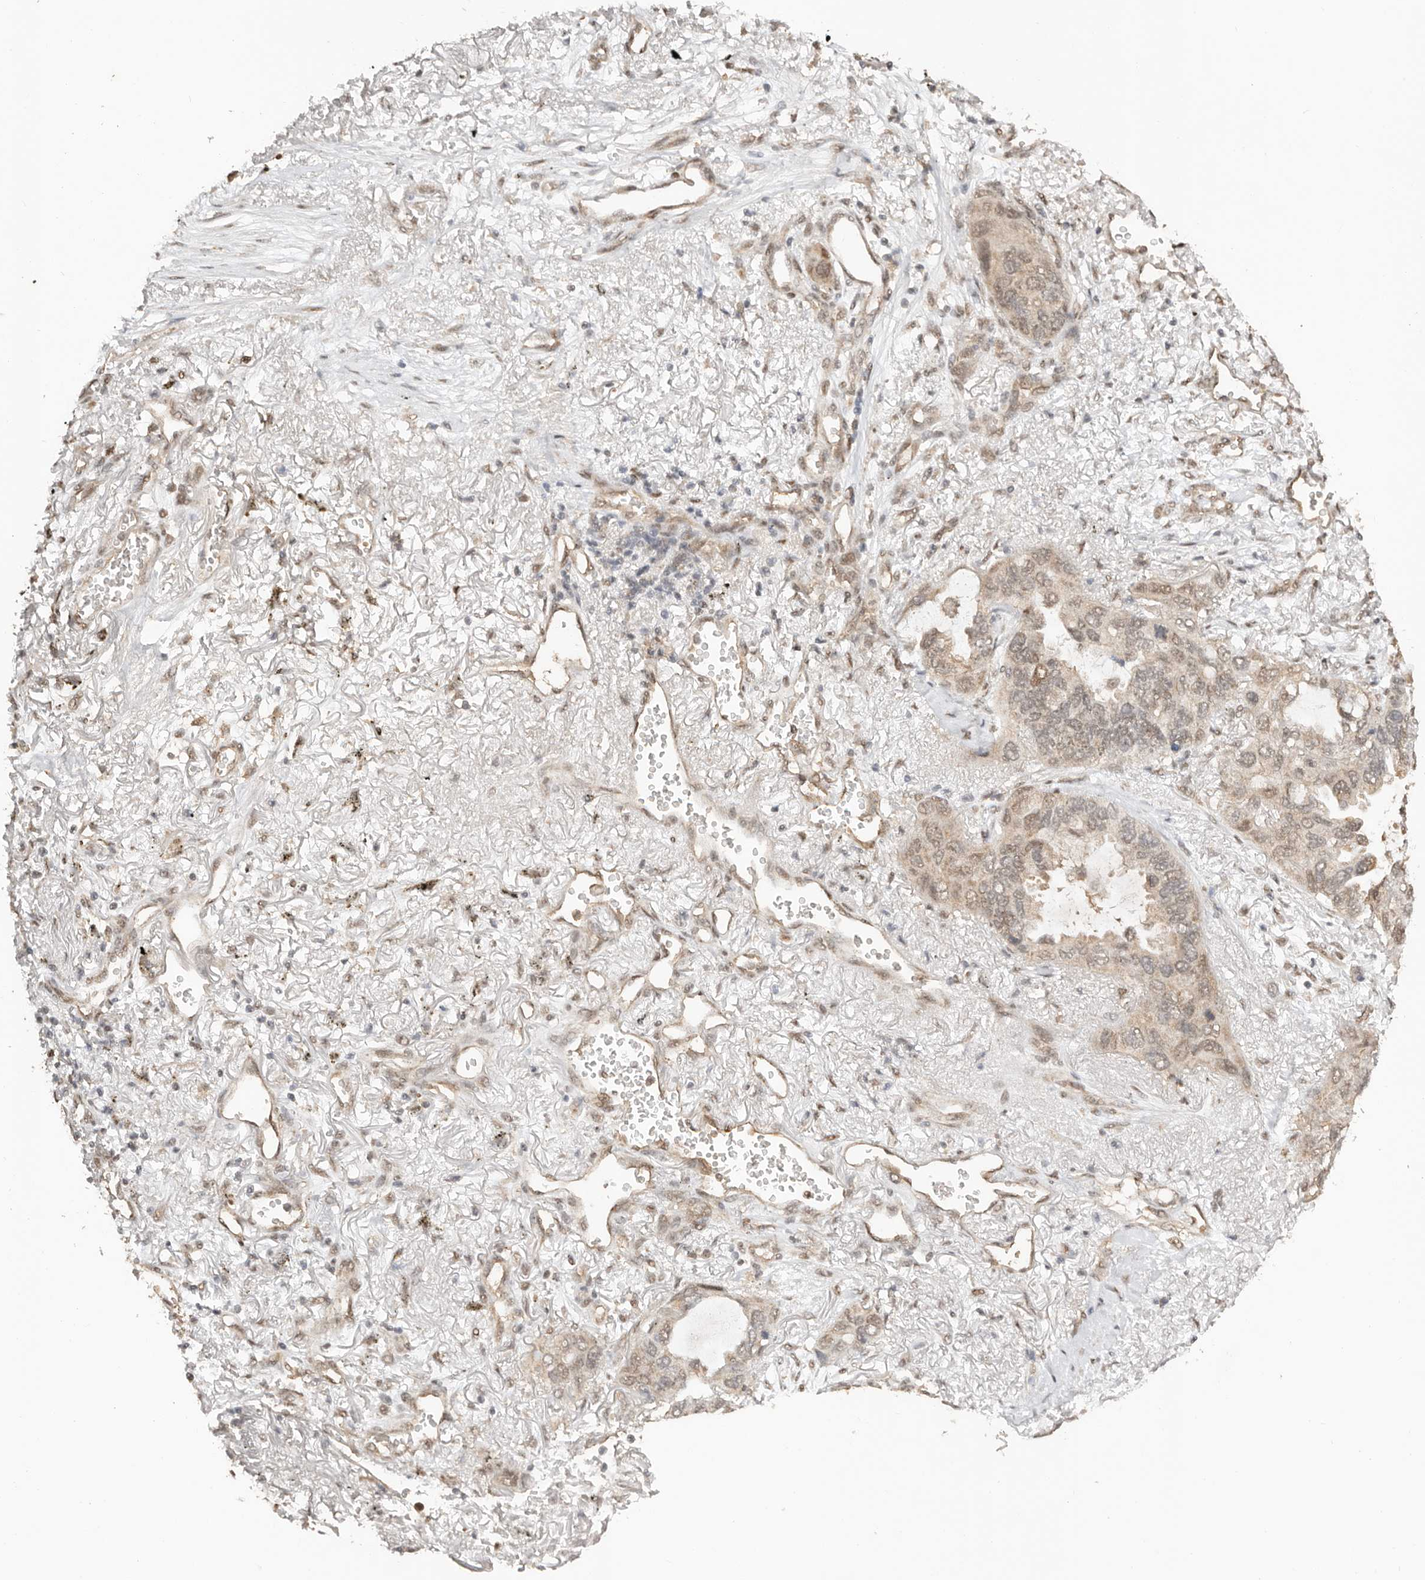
{"staining": {"intensity": "weak", "quantity": ">75%", "location": "cytoplasmic/membranous"}, "tissue": "lung cancer", "cell_type": "Tumor cells", "image_type": "cancer", "snomed": [{"axis": "morphology", "description": "Squamous cell carcinoma, NOS"}, {"axis": "topography", "description": "Lung"}], "caption": "Tumor cells display low levels of weak cytoplasmic/membranous positivity in approximately >75% of cells in lung cancer (squamous cell carcinoma).", "gene": "SEC14L1", "patient": {"sex": "female", "age": 73}}